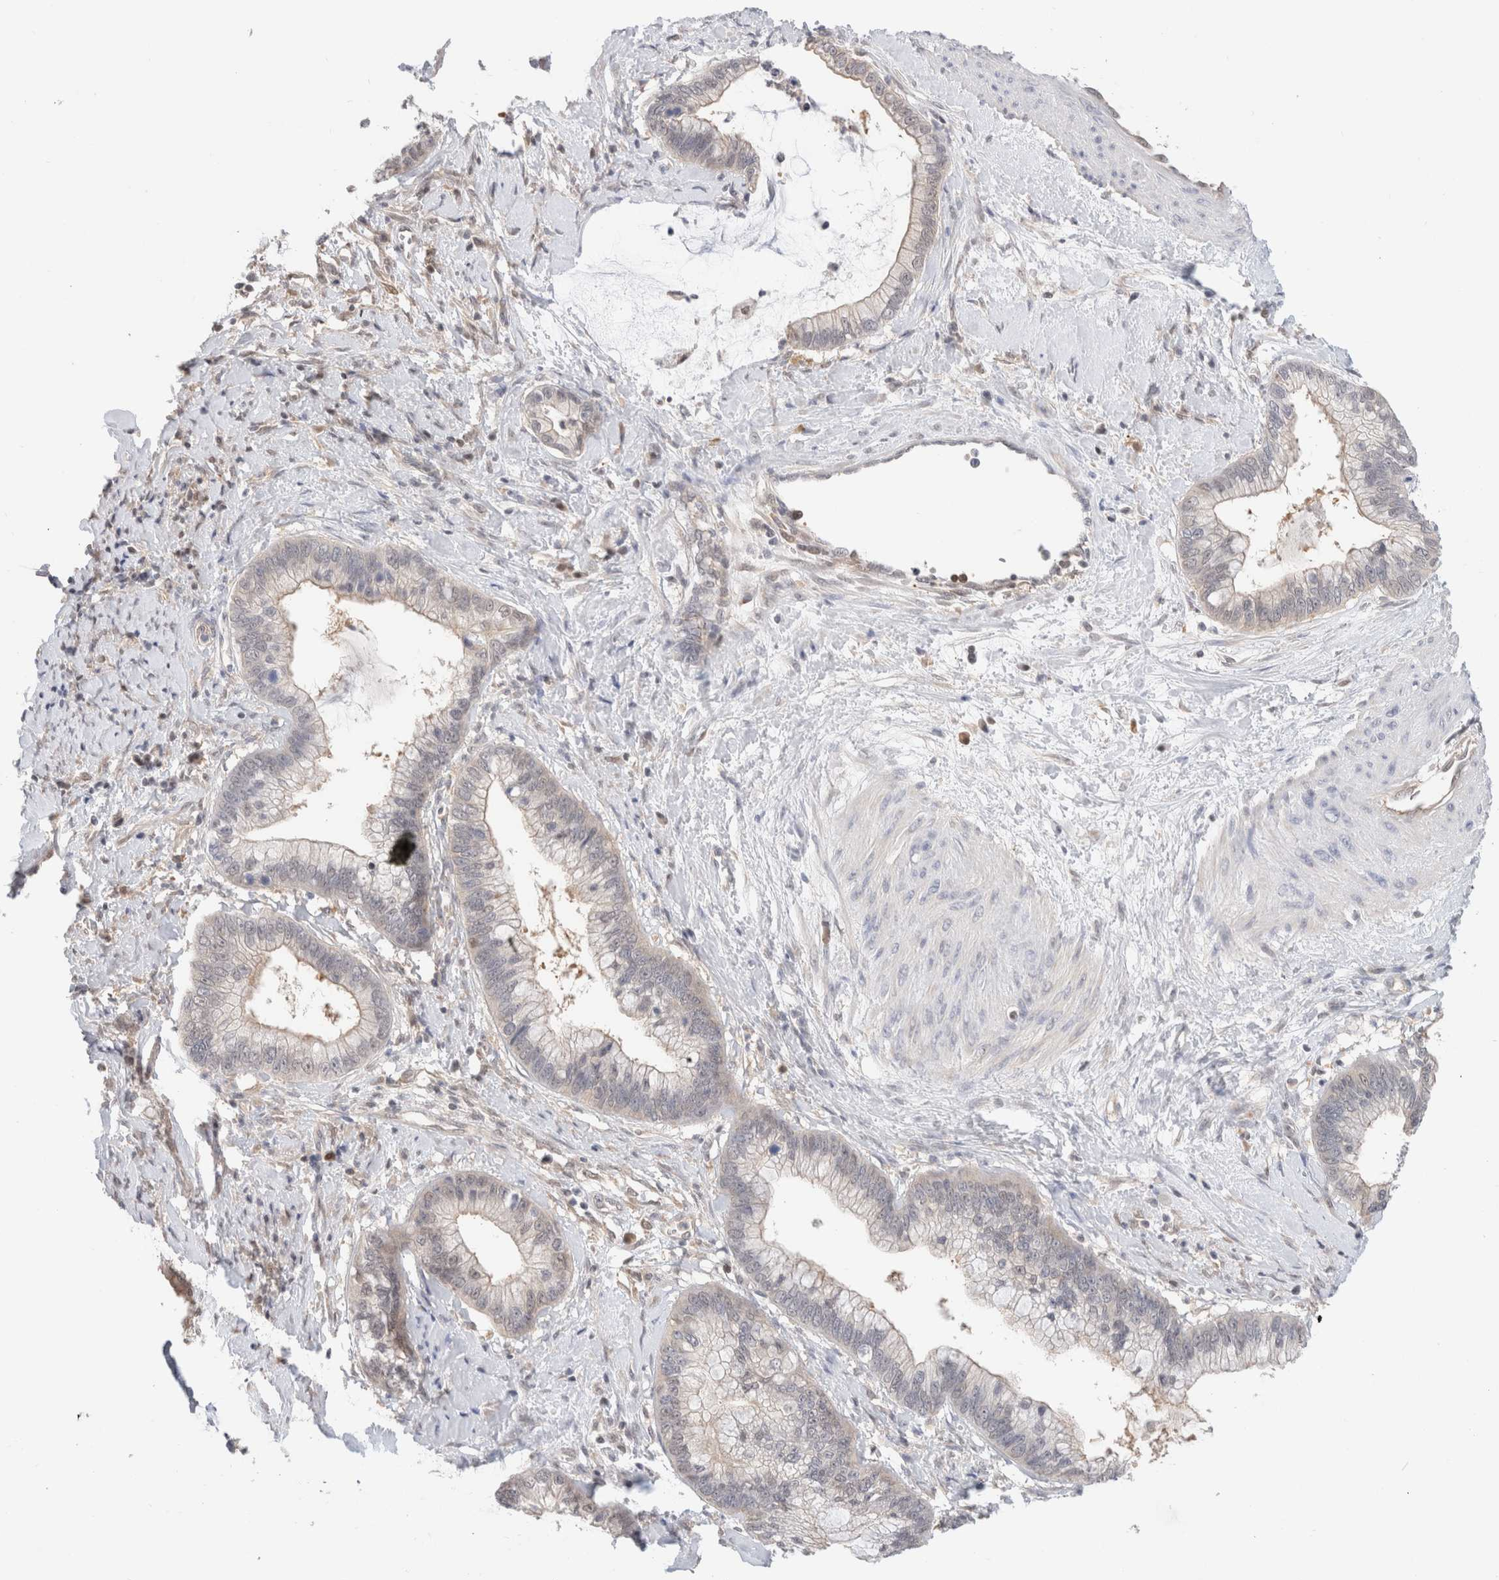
{"staining": {"intensity": "weak", "quantity": "<25%", "location": "cytoplasmic/membranous,nuclear"}, "tissue": "cervical cancer", "cell_type": "Tumor cells", "image_type": "cancer", "snomed": [{"axis": "morphology", "description": "Adenocarcinoma, NOS"}, {"axis": "topography", "description": "Cervix"}], "caption": "A histopathology image of human cervical cancer is negative for staining in tumor cells.", "gene": "C17orf97", "patient": {"sex": "female", "age": 44}}